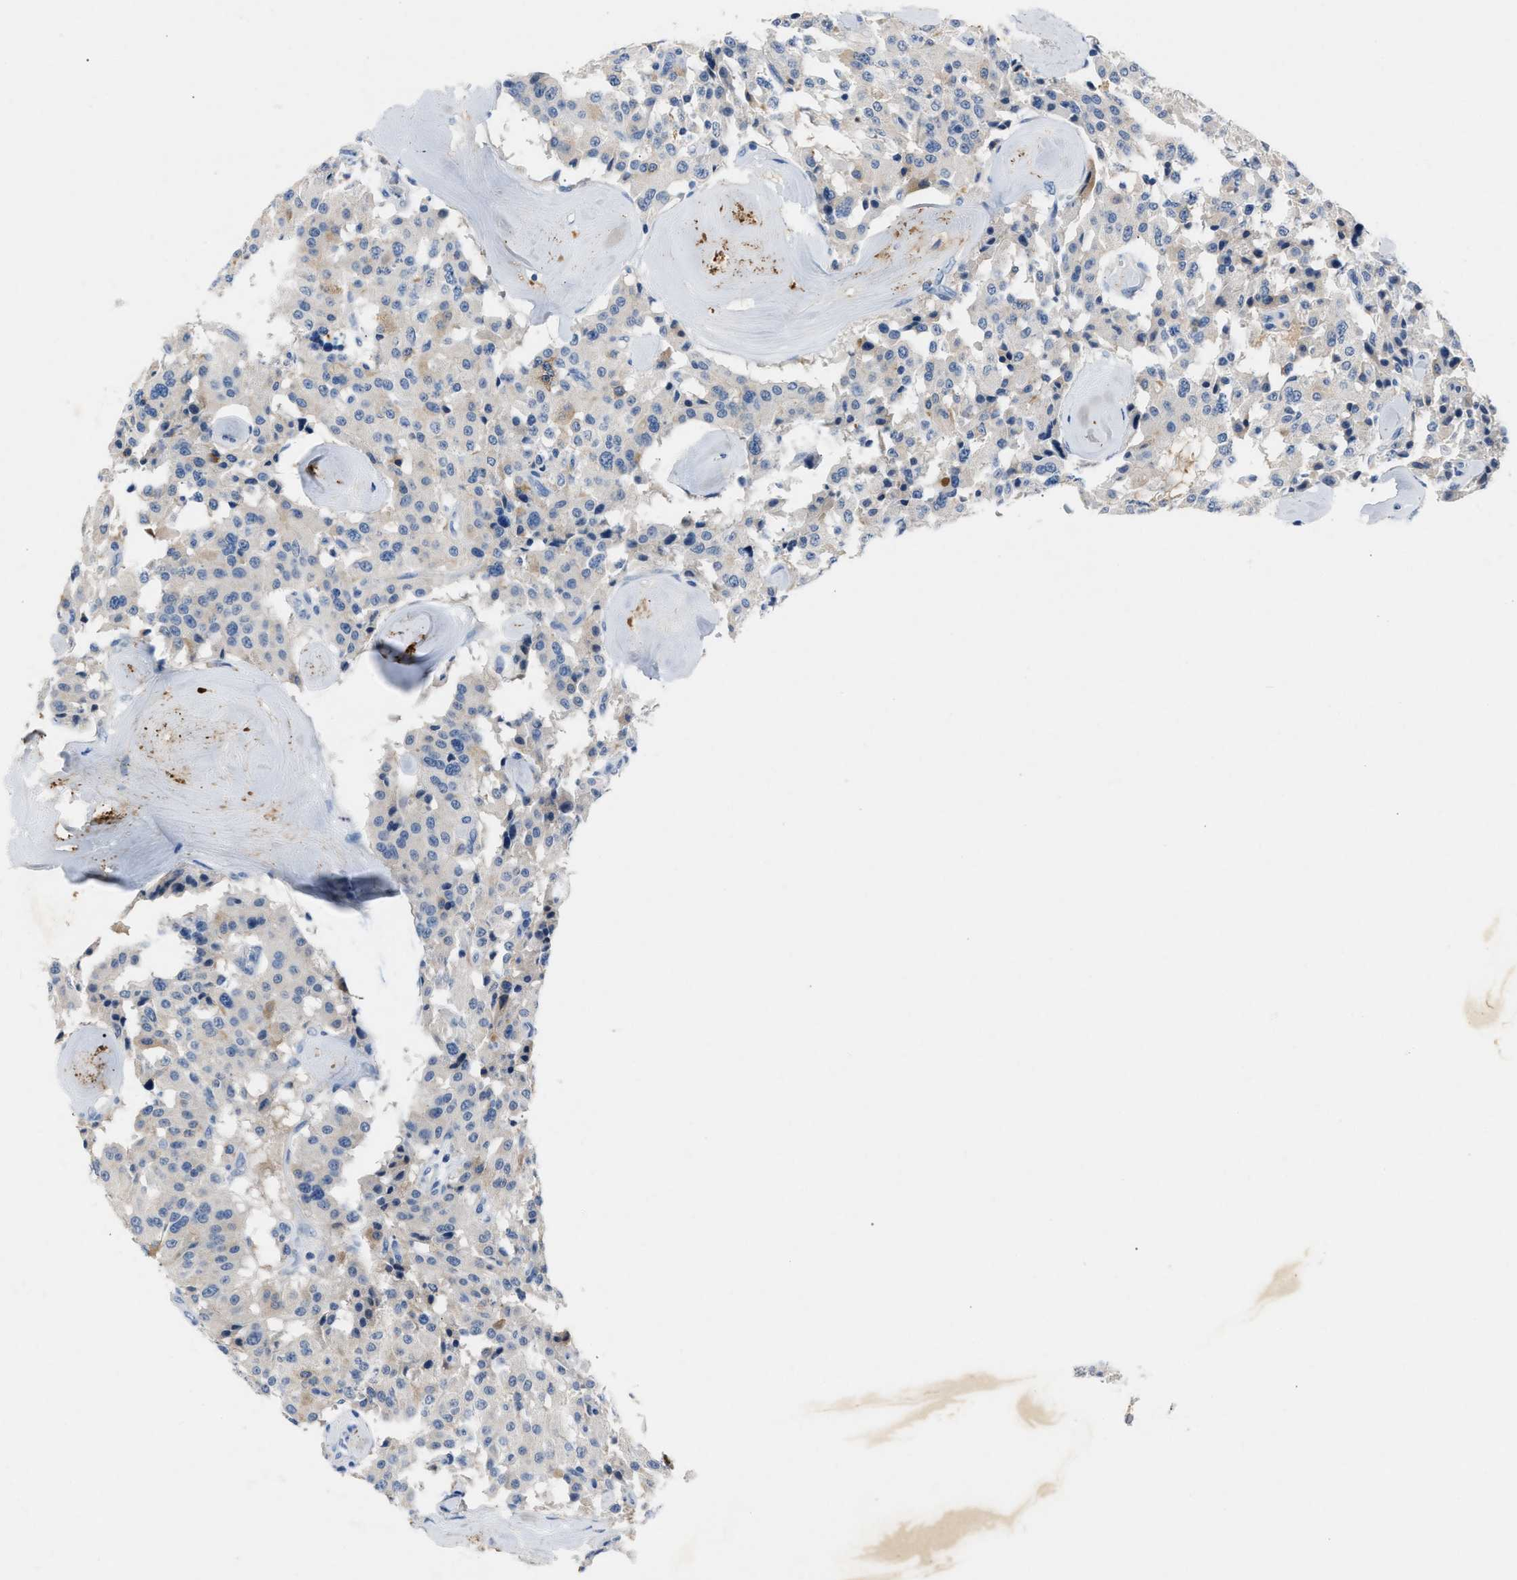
{"staining": {"intensity": "moderate", "quantity": "<25%", "location": "cytoplasmic/membranous"}, "tissue": "carcinoid", "cell_type": "Tumor cells", "image_type": "cancer", "snomed": [{"axis": "morphology", "description": "Carcinoid, malignant, NOS"}, {"axis": "topography", "description": "Lung"}], "caption": "High-power microscopy captured an IHC histopathology image of malignant carcinoid, revealing moderate cytoplasmic/membranous staining in about <25% of tumor cells.", "gene": "DNAAF5", "patient": {"sex": "male", "age": 30}}